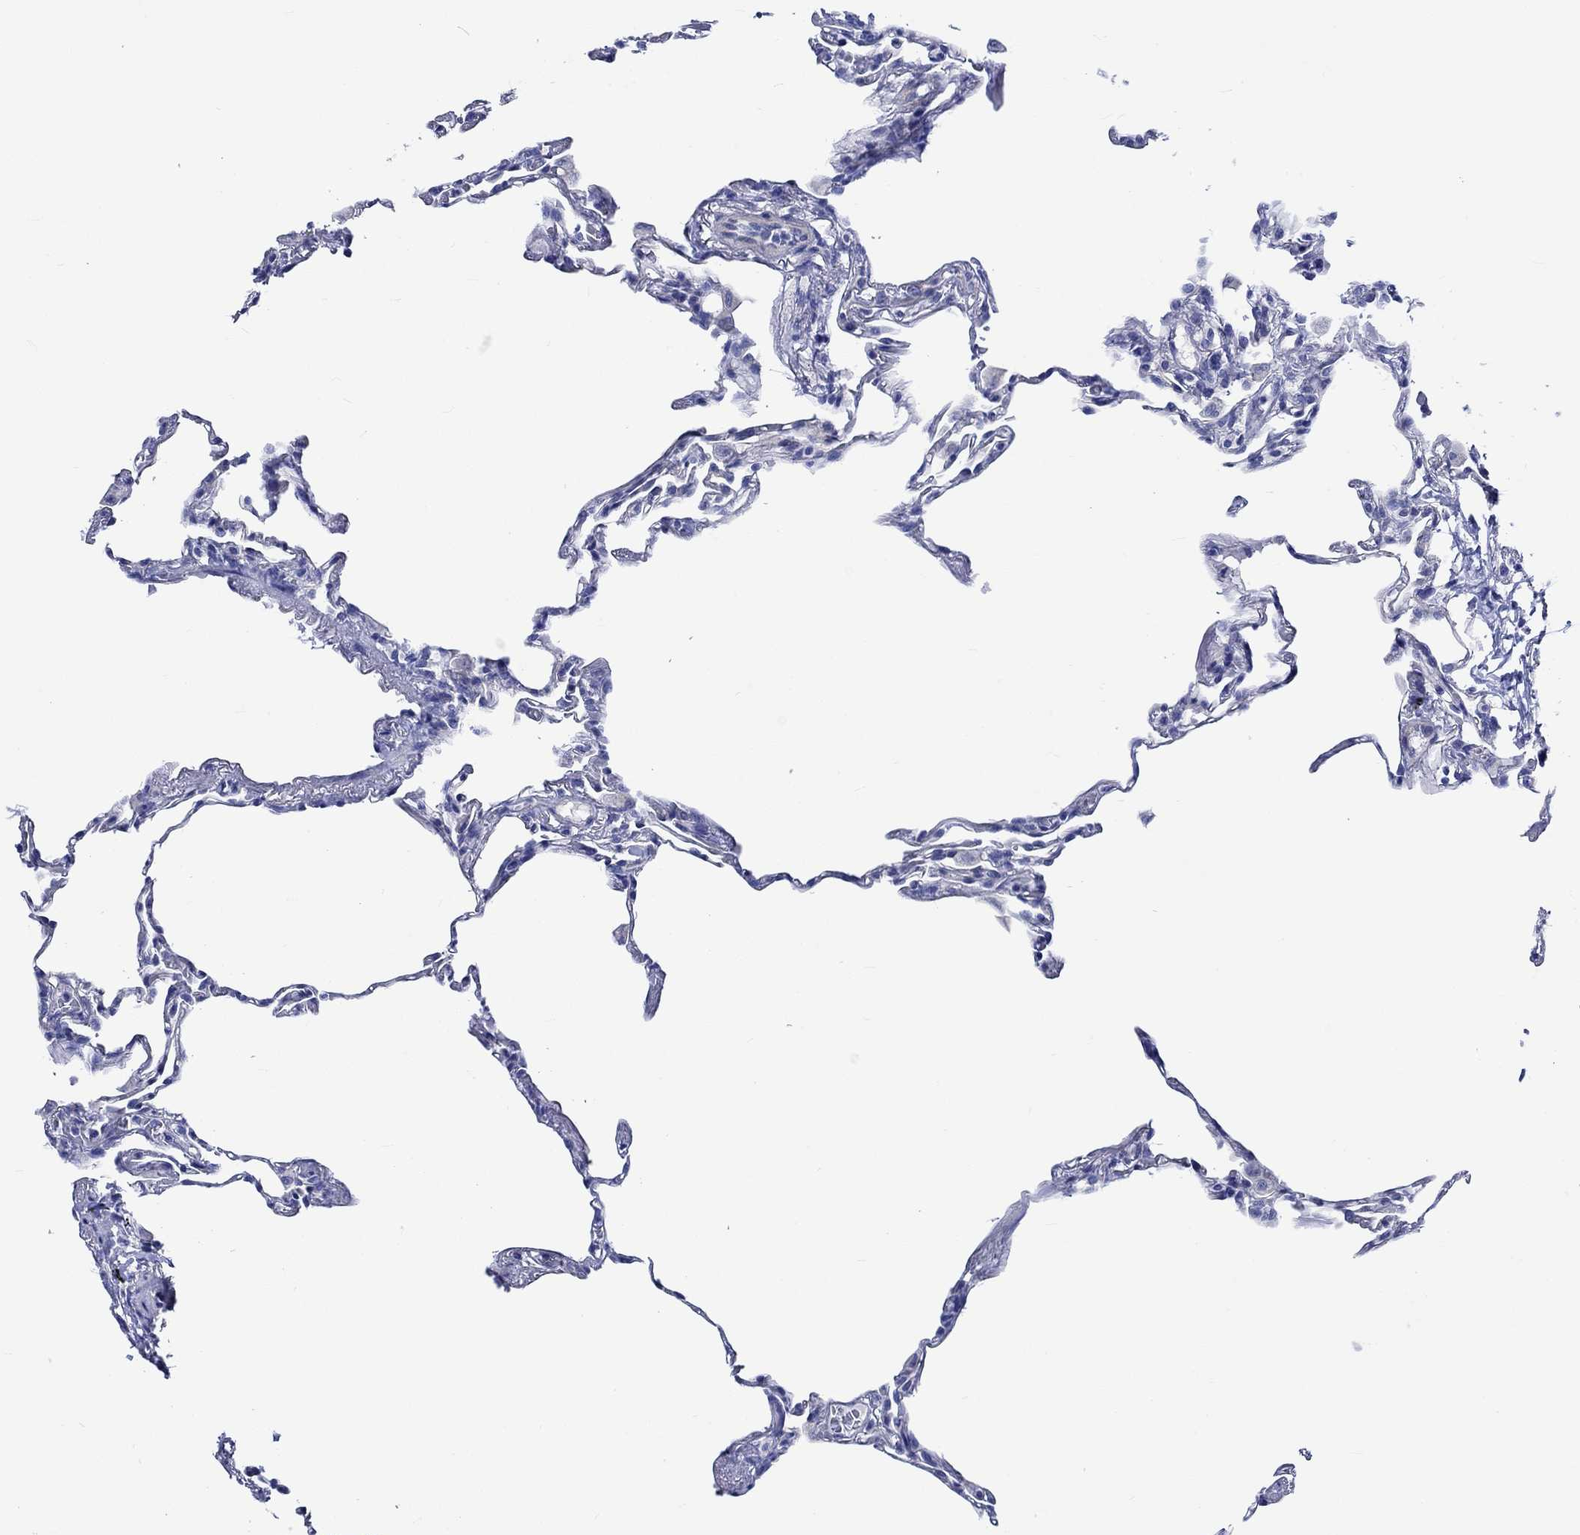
{"staining": {"intensity": "negative", "quantity": "none", "location": "none"}, "tissue": "lung", "cell_type": "Alveolar cells", "image_type": "normal", "snomed": [{"axis": "morphology", "description": "Normal tissue, NOS"}, {"axis": "topography", "description": "Lung"}], "caption": "Immunohistochemical staining of unremarkable human lung shows no significant staining in alveolar cells.", "gene": "HARBI1", "patient": {"sex": "female", "age": 57}}